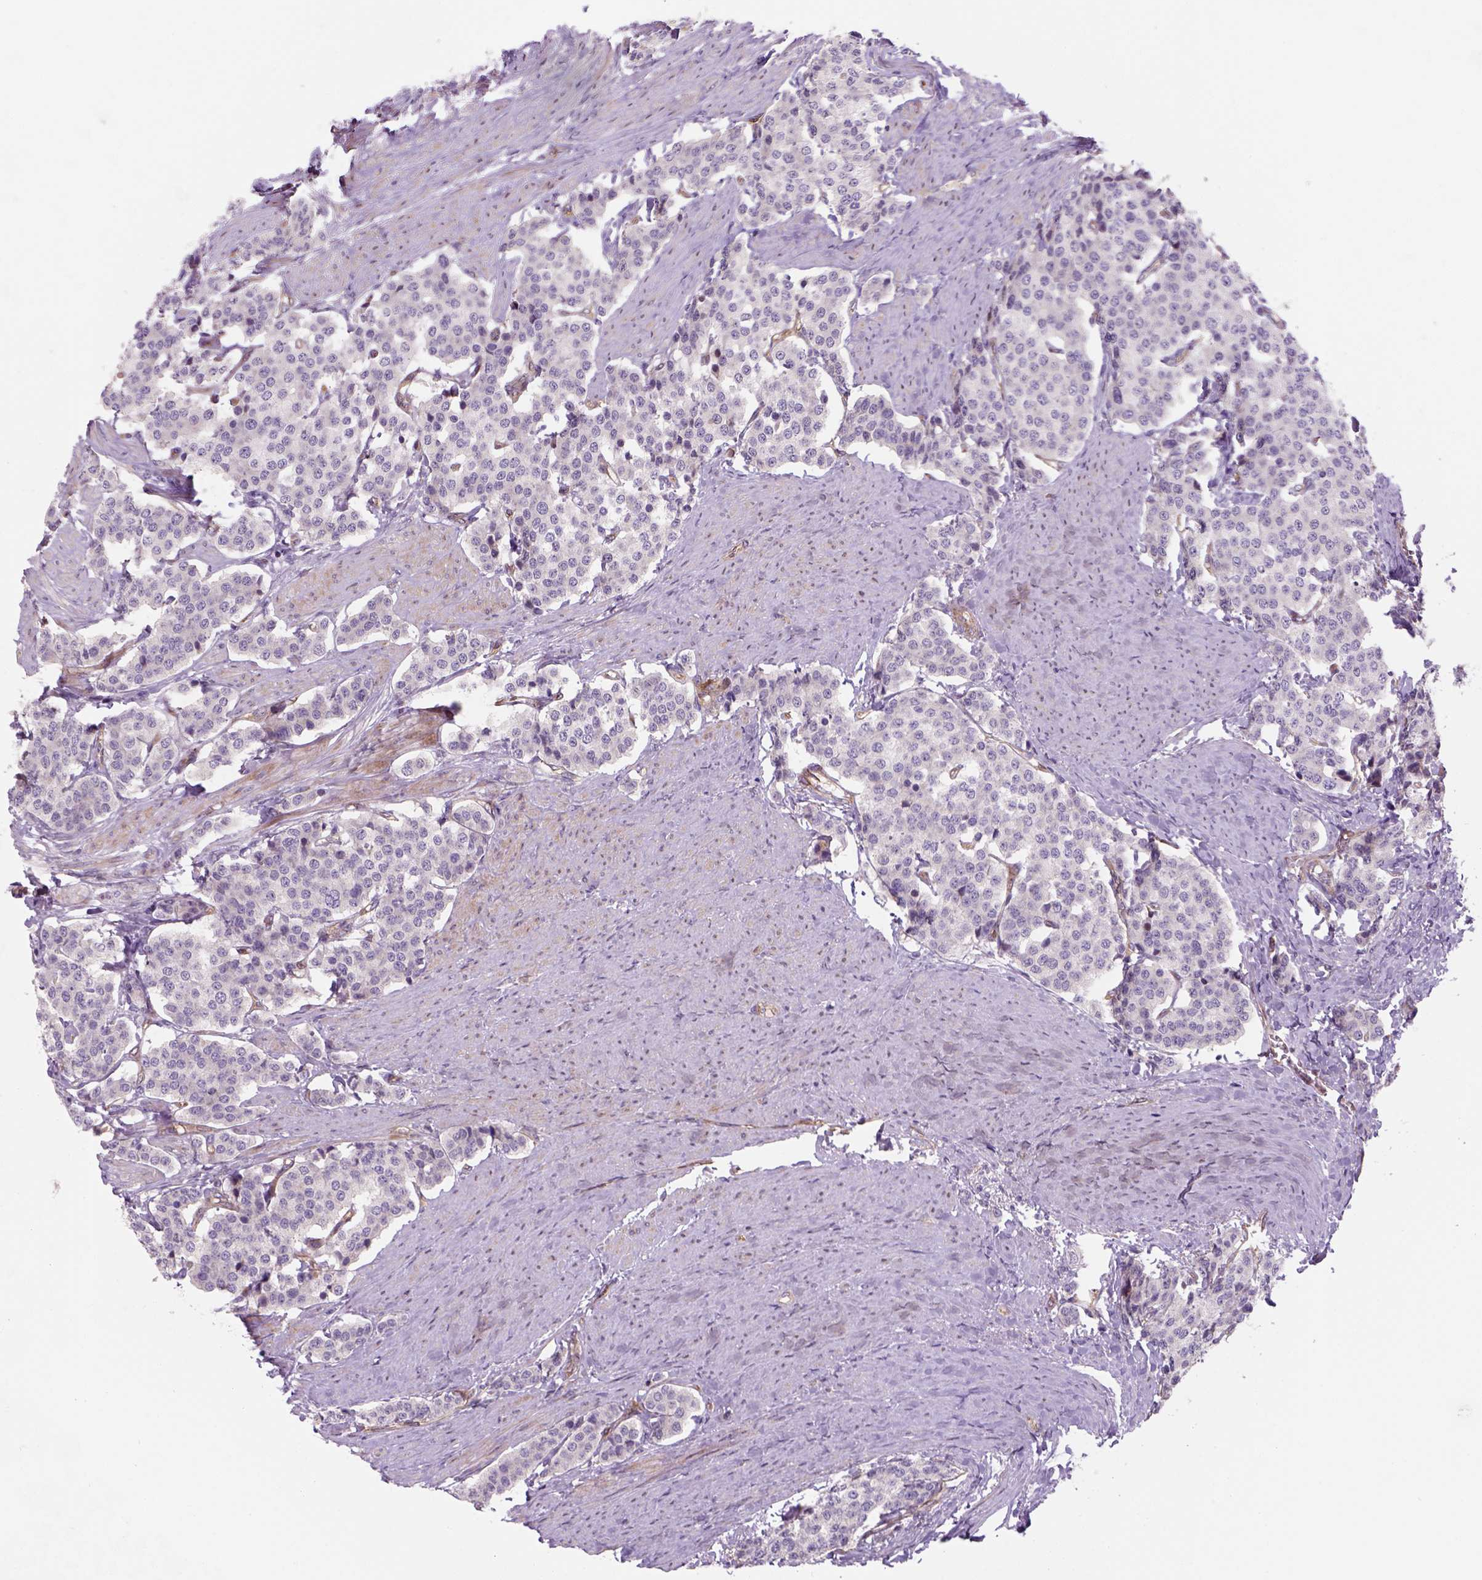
{"staining": {"intensity": "negative", "quantity": "none", "location": "none"}, "tissue": "carcinoid", "cell_type": "Tumor cells", "image_type": "cancer", "snomed": [{"axis": "morphology", "description": "Carcinoid, malignant, NOS"}, {"axis": "topography", "description": "Small intestine"}], "caption": "Histopathology image shows no protein expression in tumor cells of carcinoid tissue.", "gene": "VSTM5", "patient": {"sex": "female", "age": 58}}